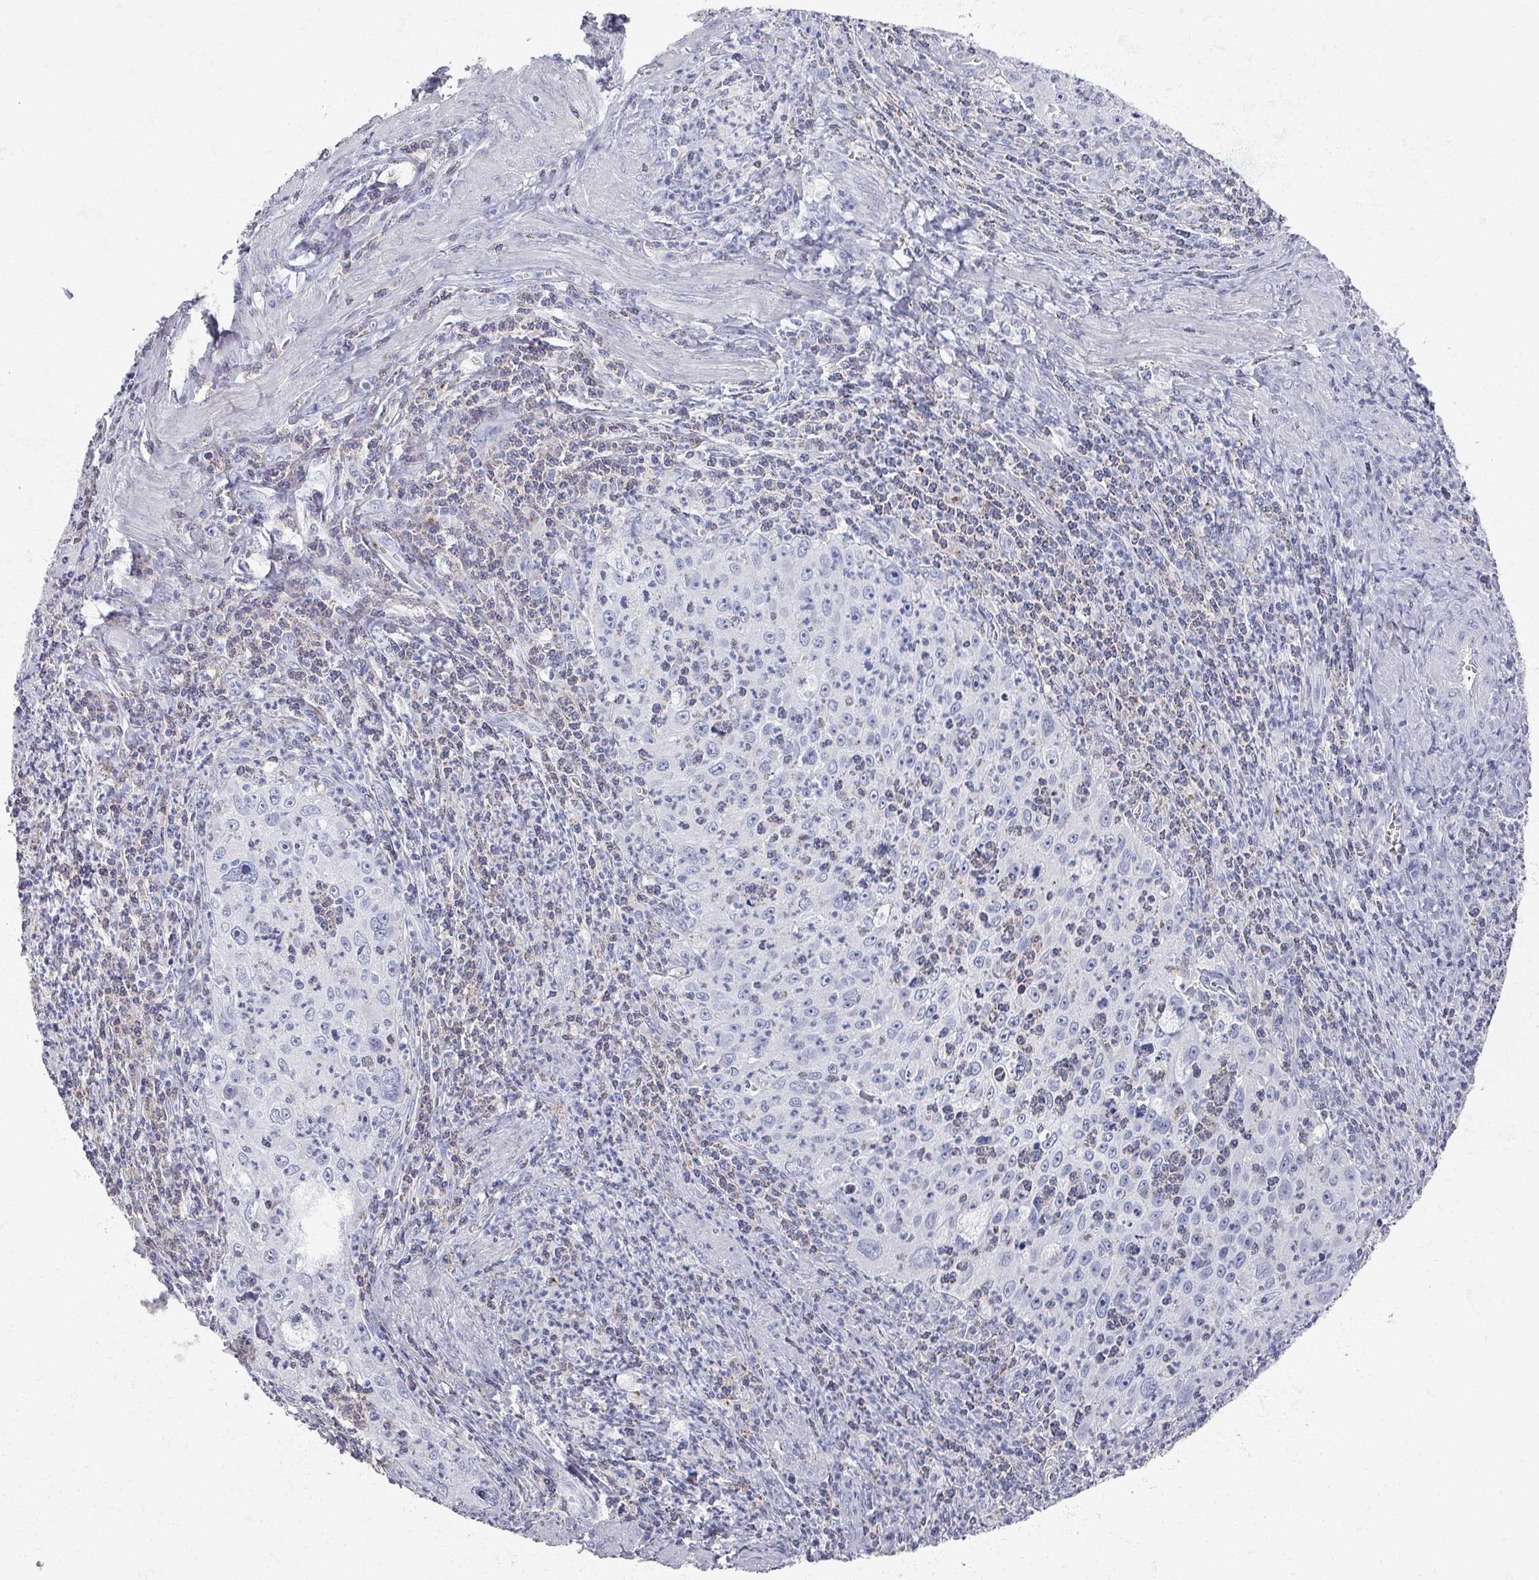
{"staining": {"intensity": "negative", "quantity": "none", "location": "none"}, "tissue": "cervical cancer", "cell_type": "Tumor cells", "image_type": "cancer", "snomed": [{"axis": "morphology", "description": "Squamous cell carcinoma, NOS"}, {"axis": "topography", "description": "Cervix"}], "caption": "Immunohistochemistry (IHC) histopathology image of cervical cancer stained for a protein (brown), which exhibits no expression in tumor cells.", "gene": "OMG", "patient": {"sex": "female", "age": 30}}